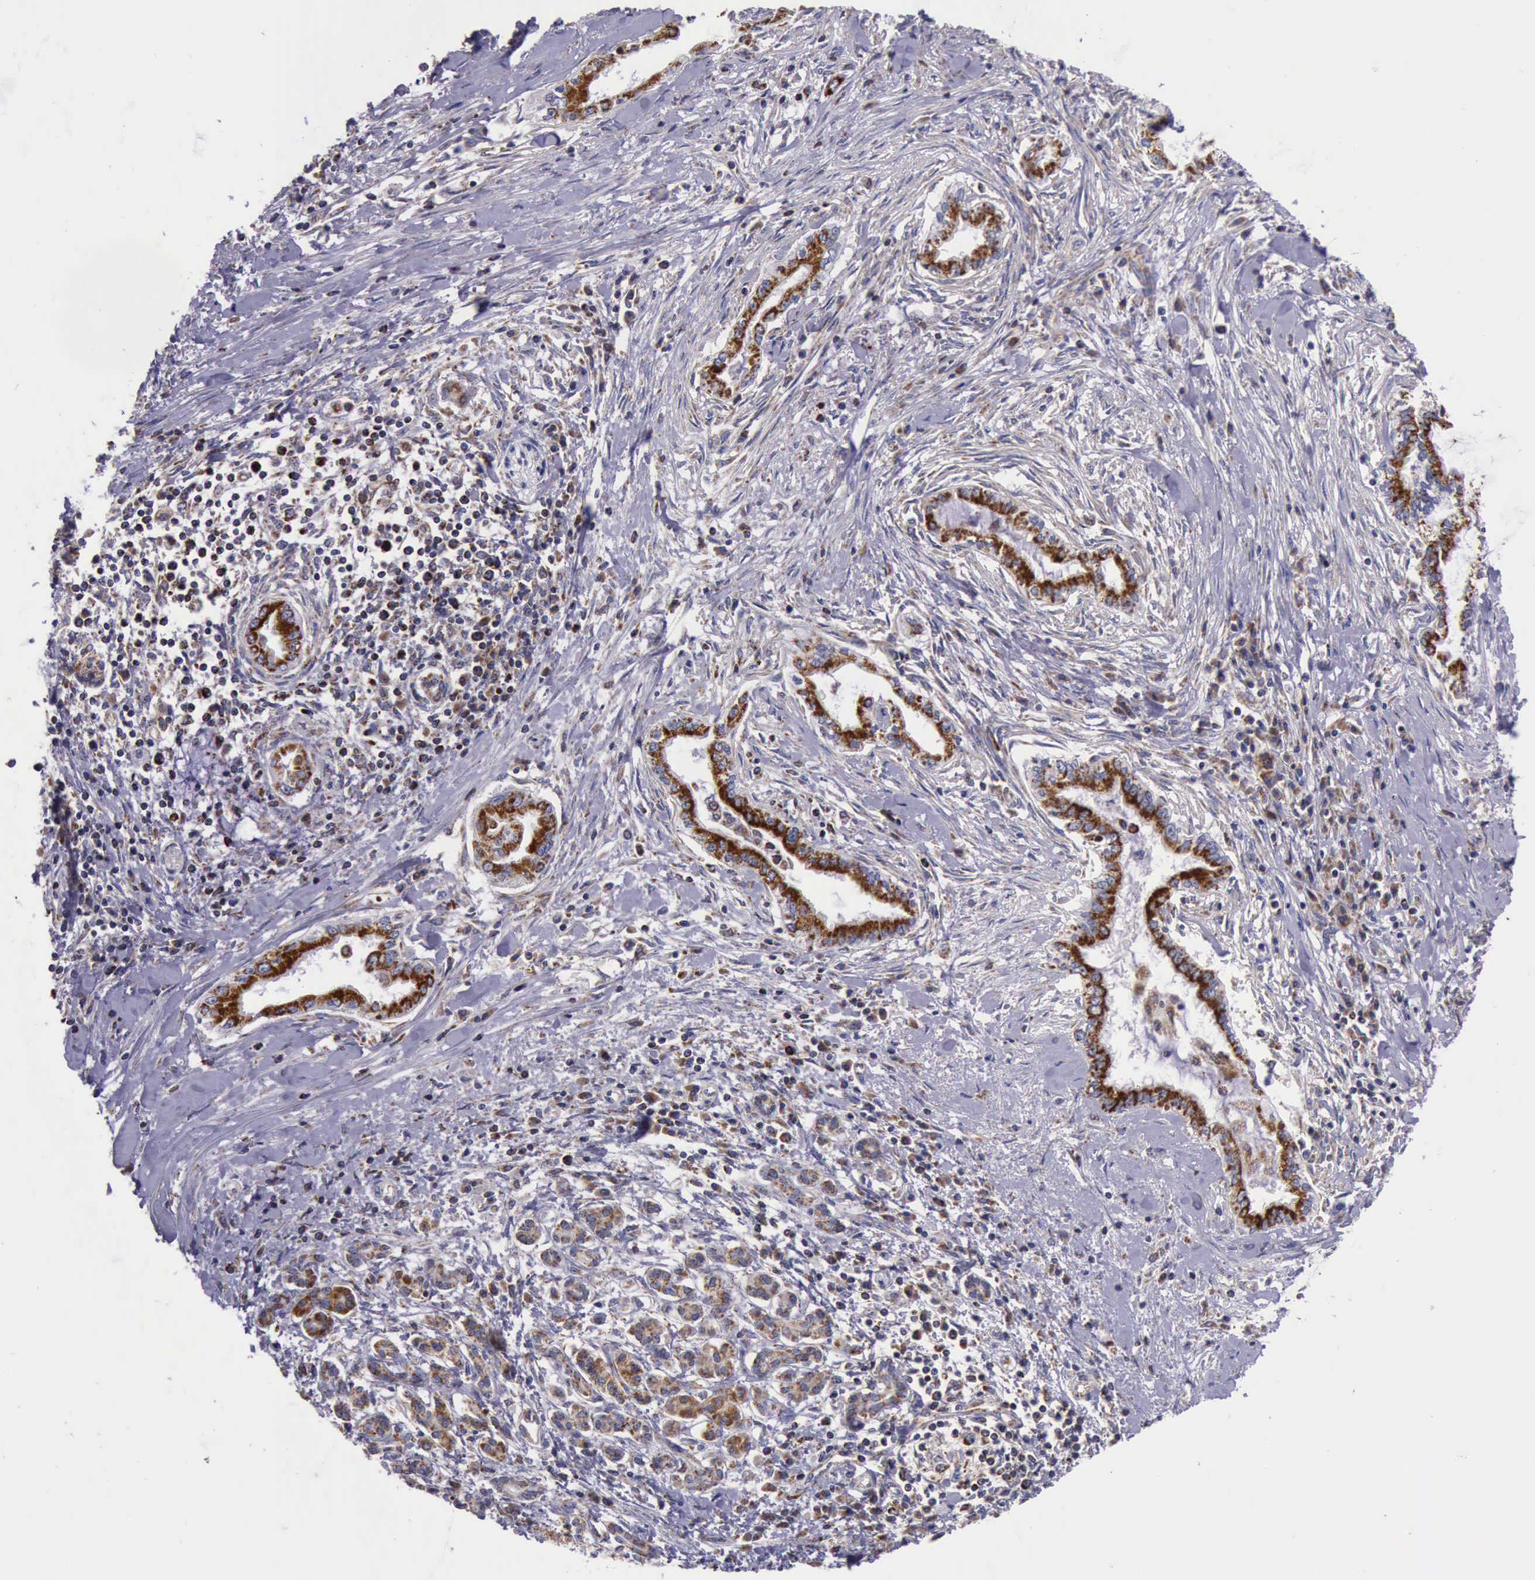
{"staining": {"intensity": "strong", "quantity": ">75%", "location": "cytoplasmic/membranous"}, "tissue": "pancreatic cancer", "cell_type": "Tumor cells", "image_type": "cancer", "snomed": [{"axis": "morphology", "description": "Adenocarcinoma, NOS"}, {"axis": "topography", "description": "Pancreas"}], "caption": "Strong cytoplasmic/membranous staining for a protein is present in approximately >75% of tumor cells of pancreatic adenocarcinoma using immunohistochemistry (IHC).", "gene": "TXN2", "patient": {"sex": "female", "age": 64}}